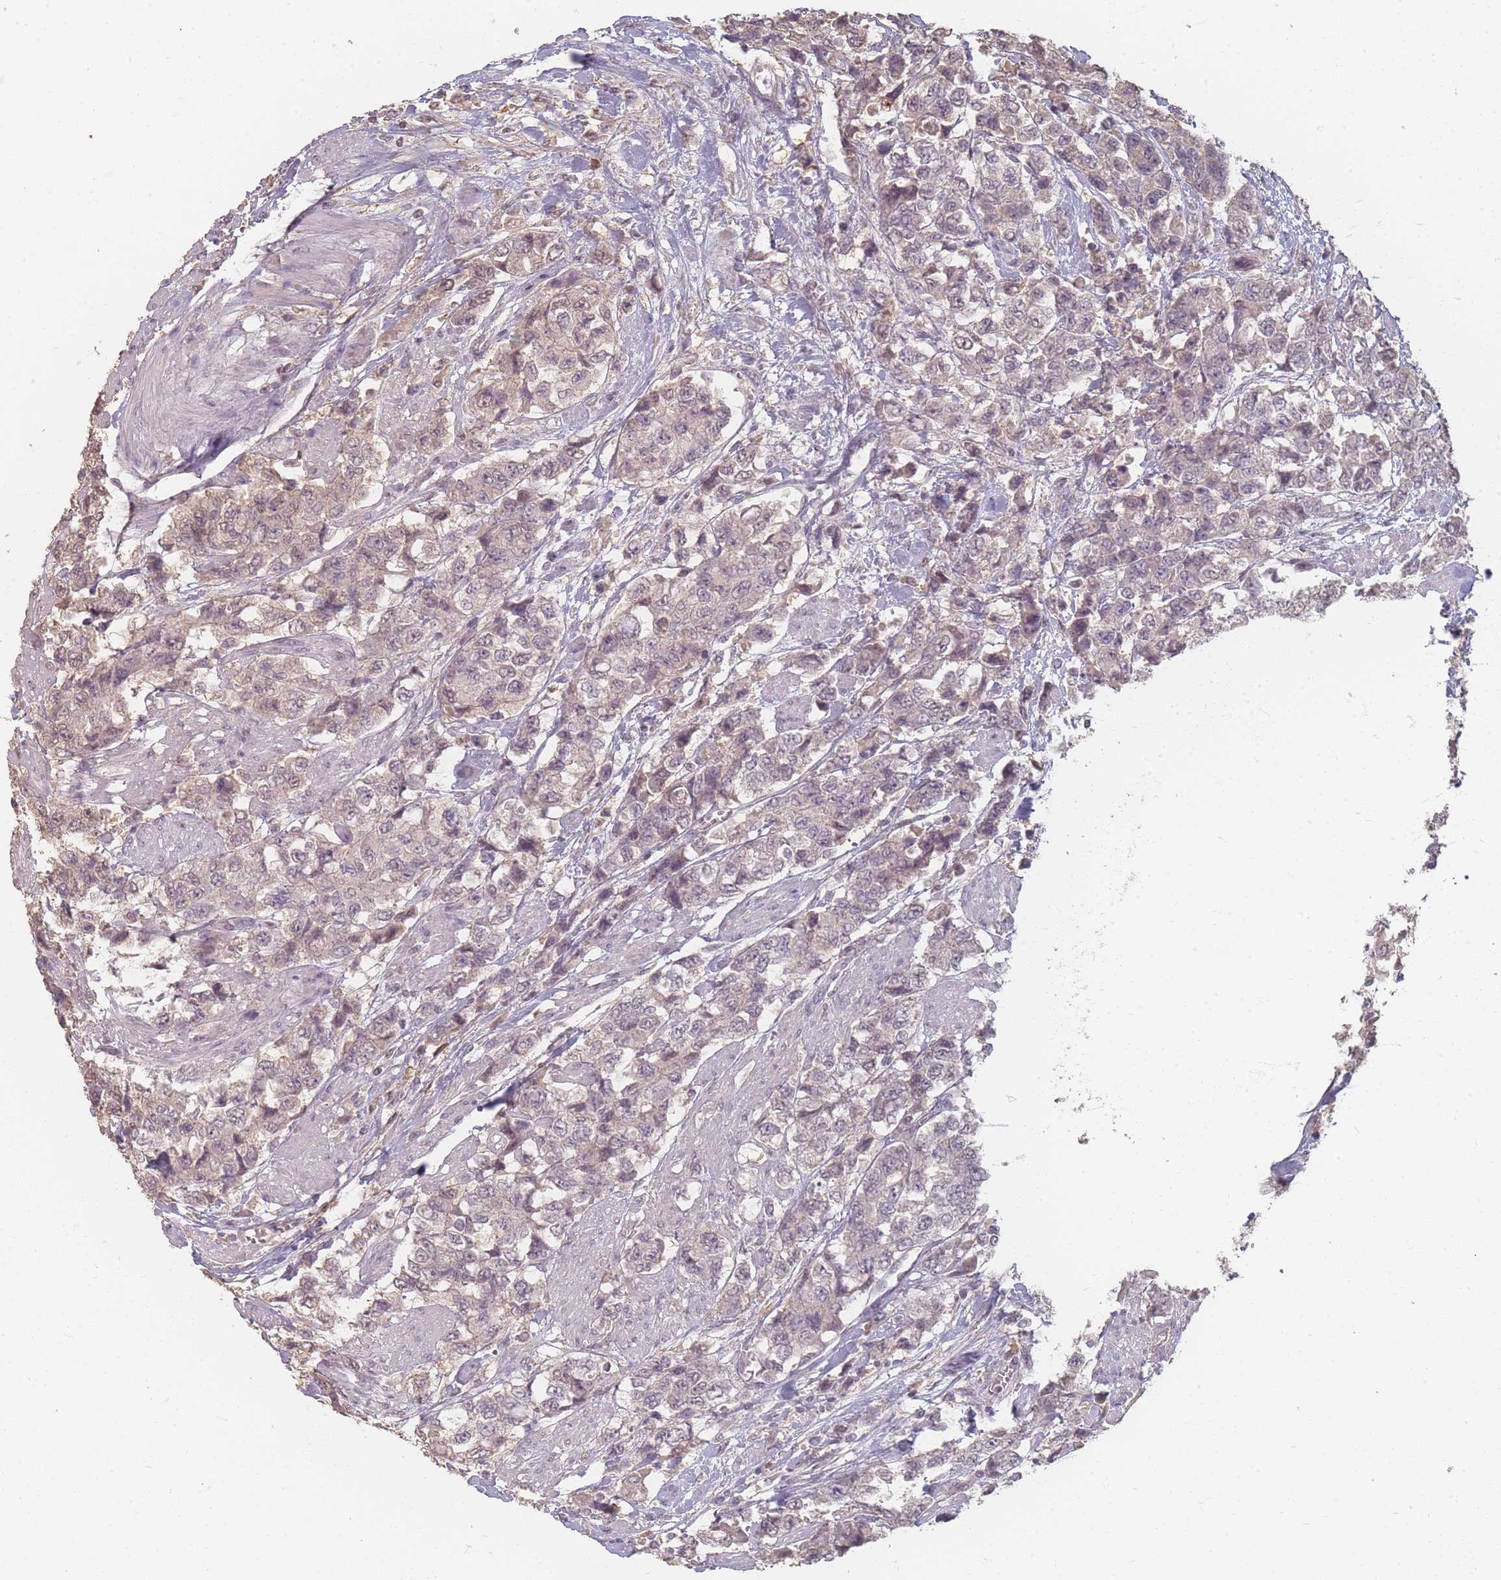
{"staining": {"intensity": "negative", "quantity": "none", "location": "none"}, "tissue": "urothelial cancer", "cell_type": "Tumor cells", "image_type": "cancer", "snomed": [{"axis": "morphology", "description": "Urothelial carcinoma, High grade"}, {"axis": "topography", "description": "Urinary bladder"}], "caption": "An IHC image of high-grade urothelial carcinoma is shown. There is no staining in tumor cells of high-grade urothelial carcinoma.", "gene": "RFTN1", "patient": {"sex": "female", "age": 78}}